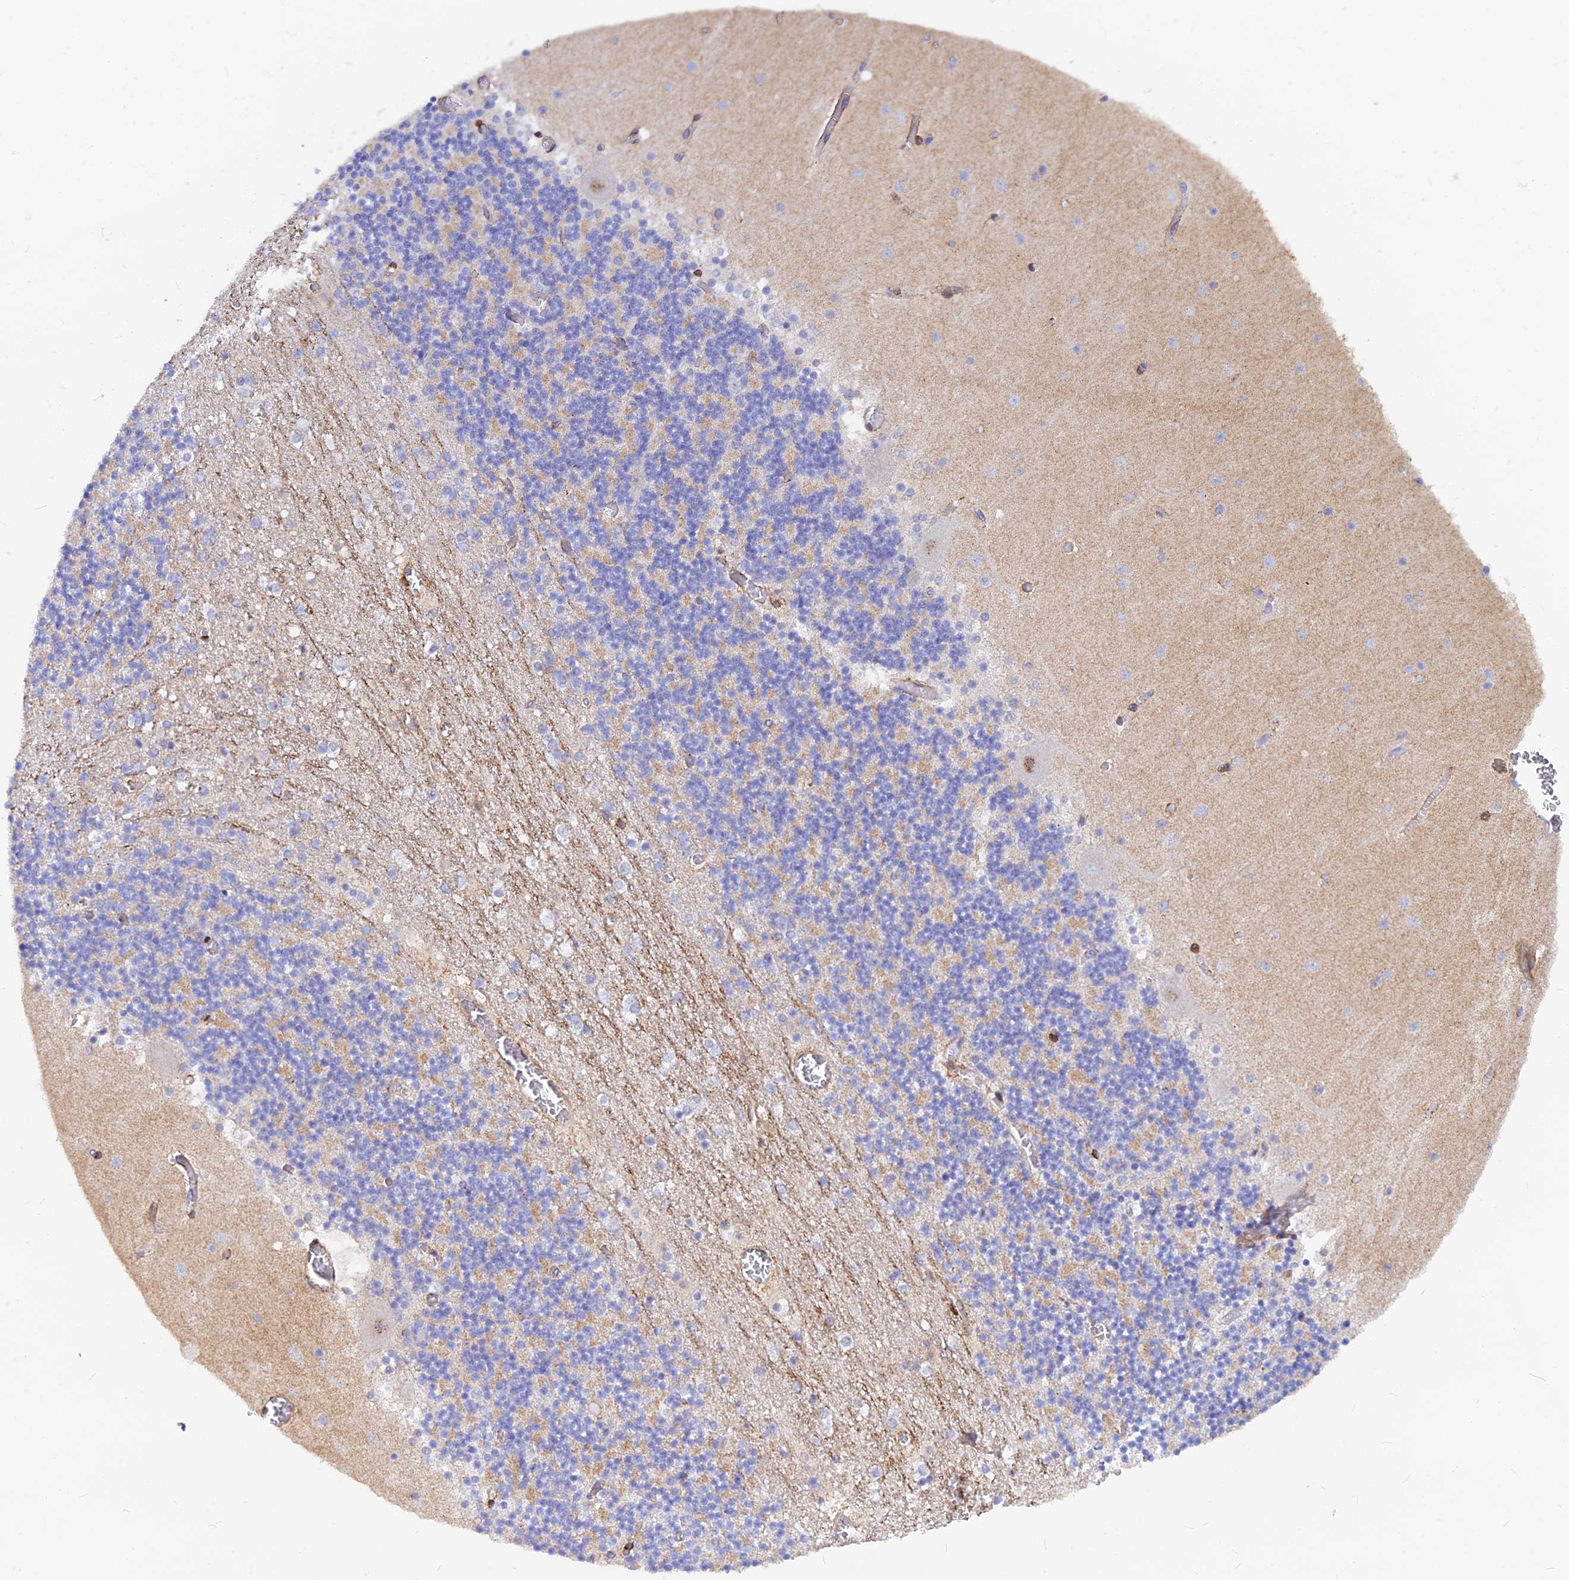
{"staining": {"intensity": "weak", "quantity": "<25%", "location": "cytoplasmic/membranous"}, "tissue": "cerebellum", "cell_type": "Cells in granular layer", "image_type": "normal", "snomed": [{"axis": "morphology", "description": "Normal tissue, NOS"}, {"axis": "topography", "description": "Cerebellum"}], "caption": "Human cerebellum stained for a protein using immunohistochemistry demonstrates no staining in cells in granular layer.", "gene": "VSTM2L", "patient": {"sex": "female", "age": 28}}